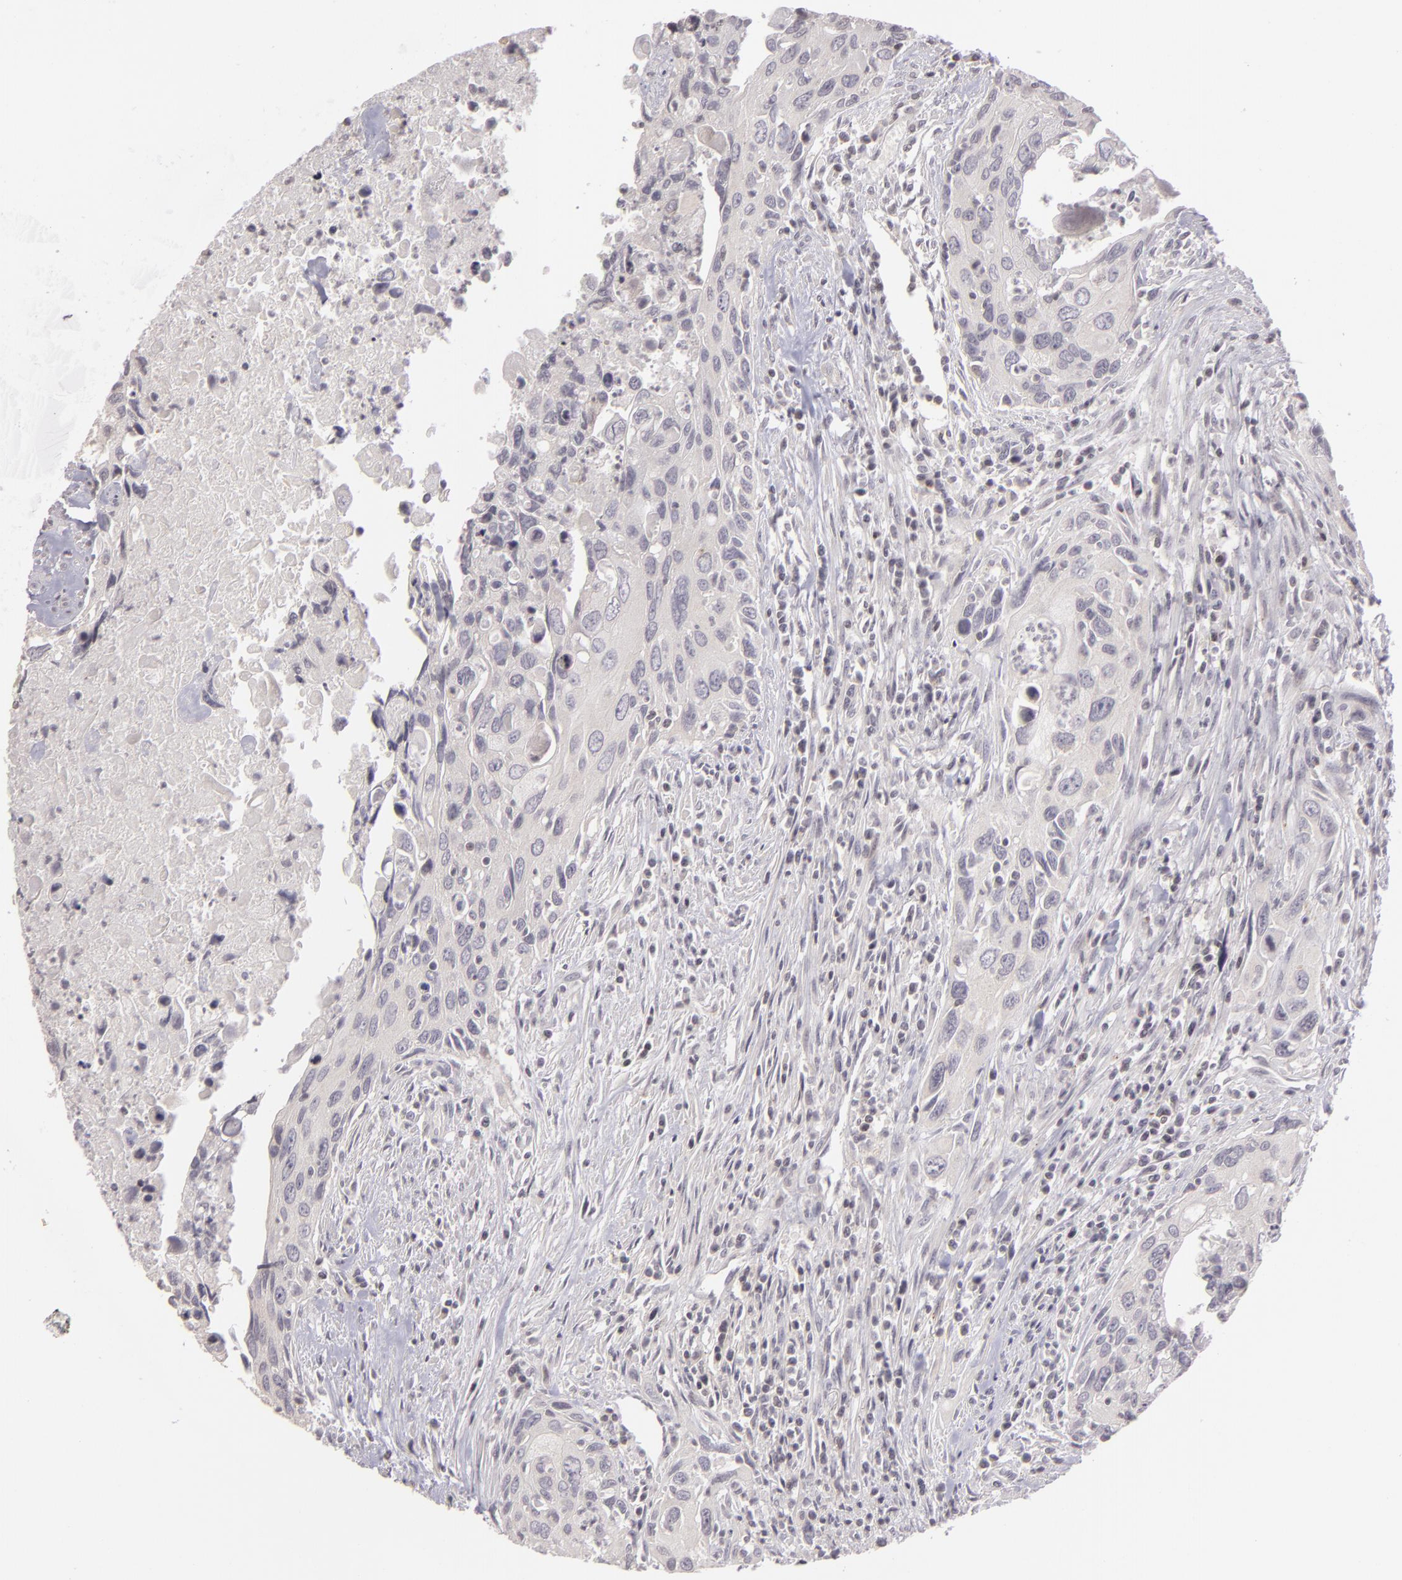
{"staining": {"intensity": "negative", "quantity": "none", "location": "none"}, "tissue": "urothelial cancer", "cell_type": "Tumor cells", "image_type": "cancer", "snomed": [{"axis": "morphology", "description": "Urothelial carcinoma, High grade"}, {"axis": "topography", "description": "Urinary bladder"}], "caption": "DAB (3,3'-diaminobenzidine) immunohistochemical staining of human high-grade urothelial carcinoma reveals no significant positivity in tumor cells.", "gene": "AKAP6", "patient": {"sex": "male", "age": 71}}